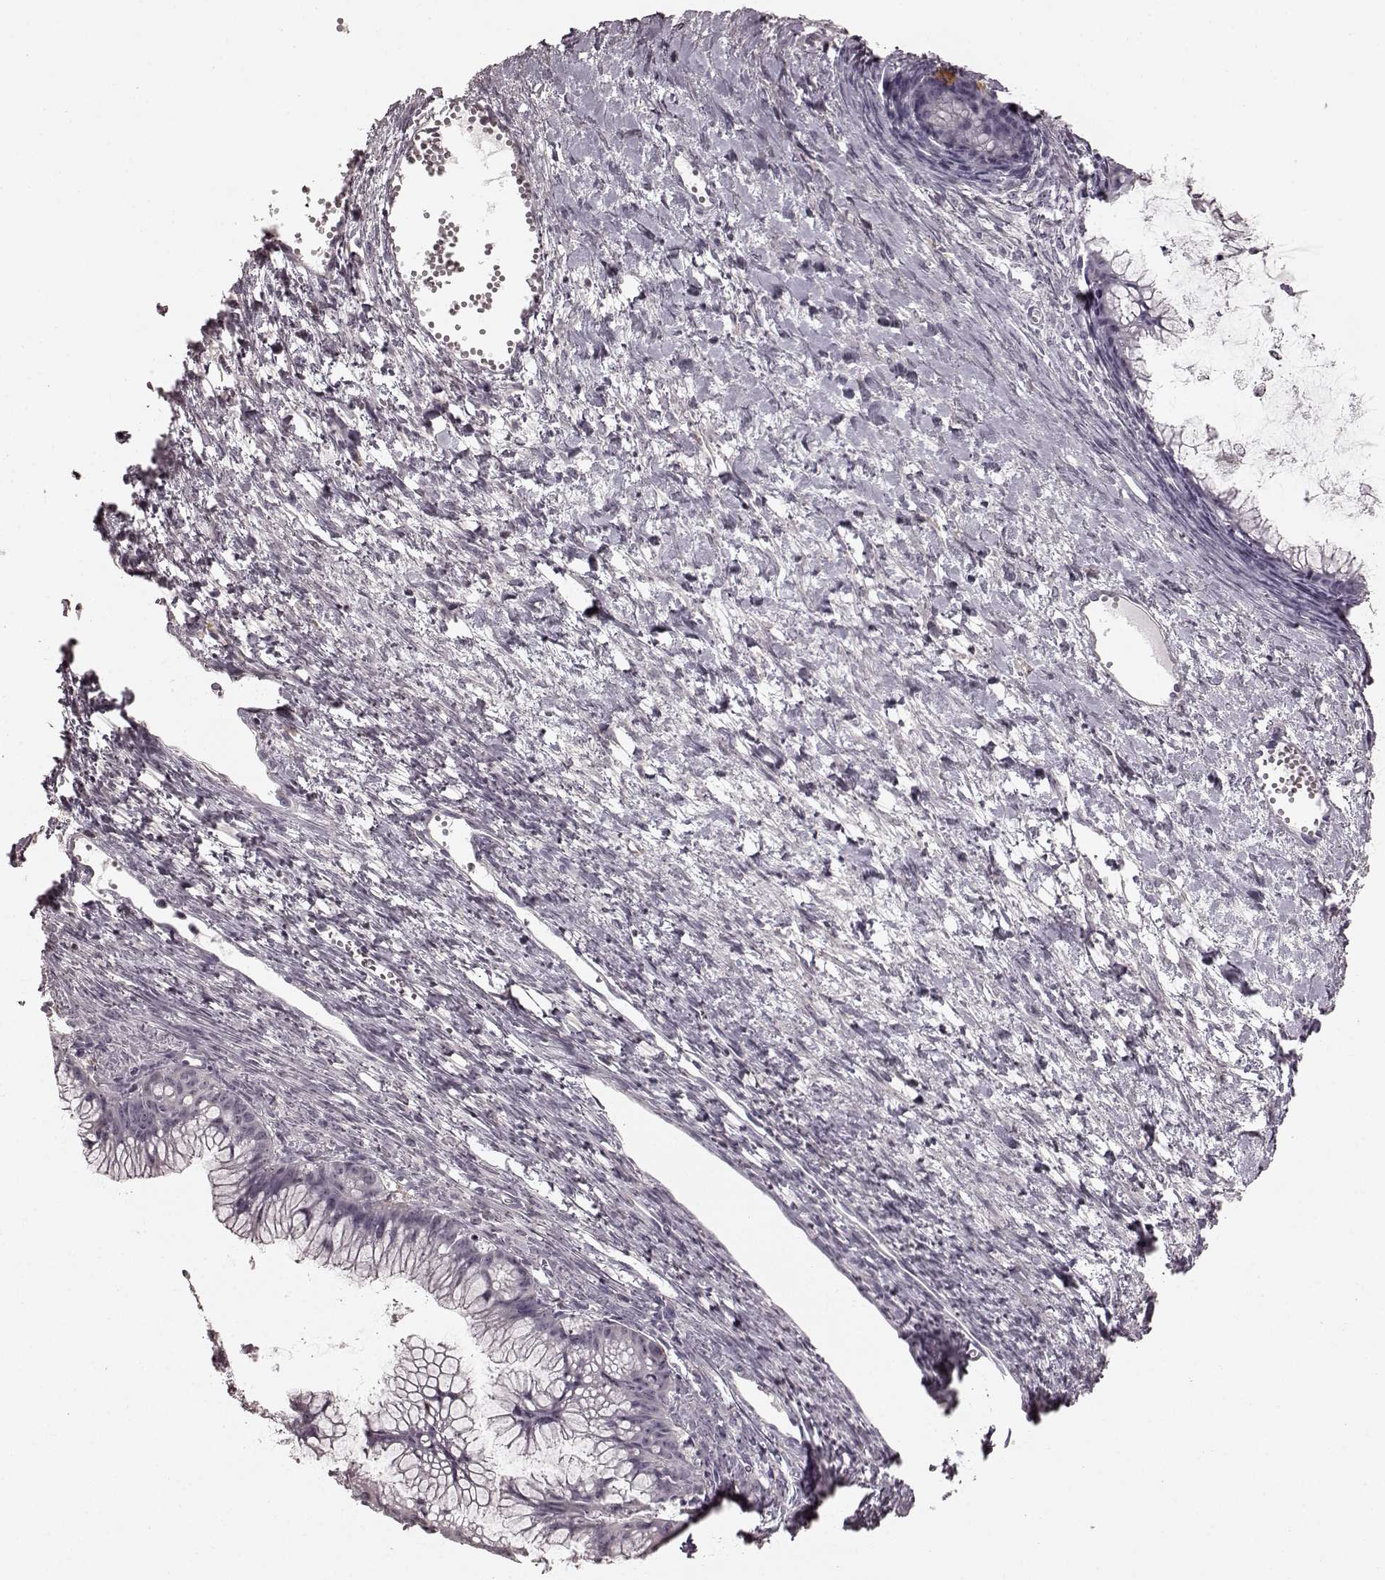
{"staining": {"intensity": "negative", "quantity": "none", "location": "none"}, "tissue": "ovarian cancer", "cell_type": "Tumor cells", "image_type": "cancer", "snomed": [{"axis": "morphology", "description": "Cystadenocarcinoma, mucinous, NOS"}, {"axis": "topography", "description": "Ovary"}], "caption": "Ovarian mucinous cystadenocarcinoma was stained to show a protein in brown. There is no significant staining in tumor cells. (Immunohistochemistry (ihc), brightfield microscopy, high magnification).", "gene": "CD28", "patient": {"sex": "female", "age": 41}}